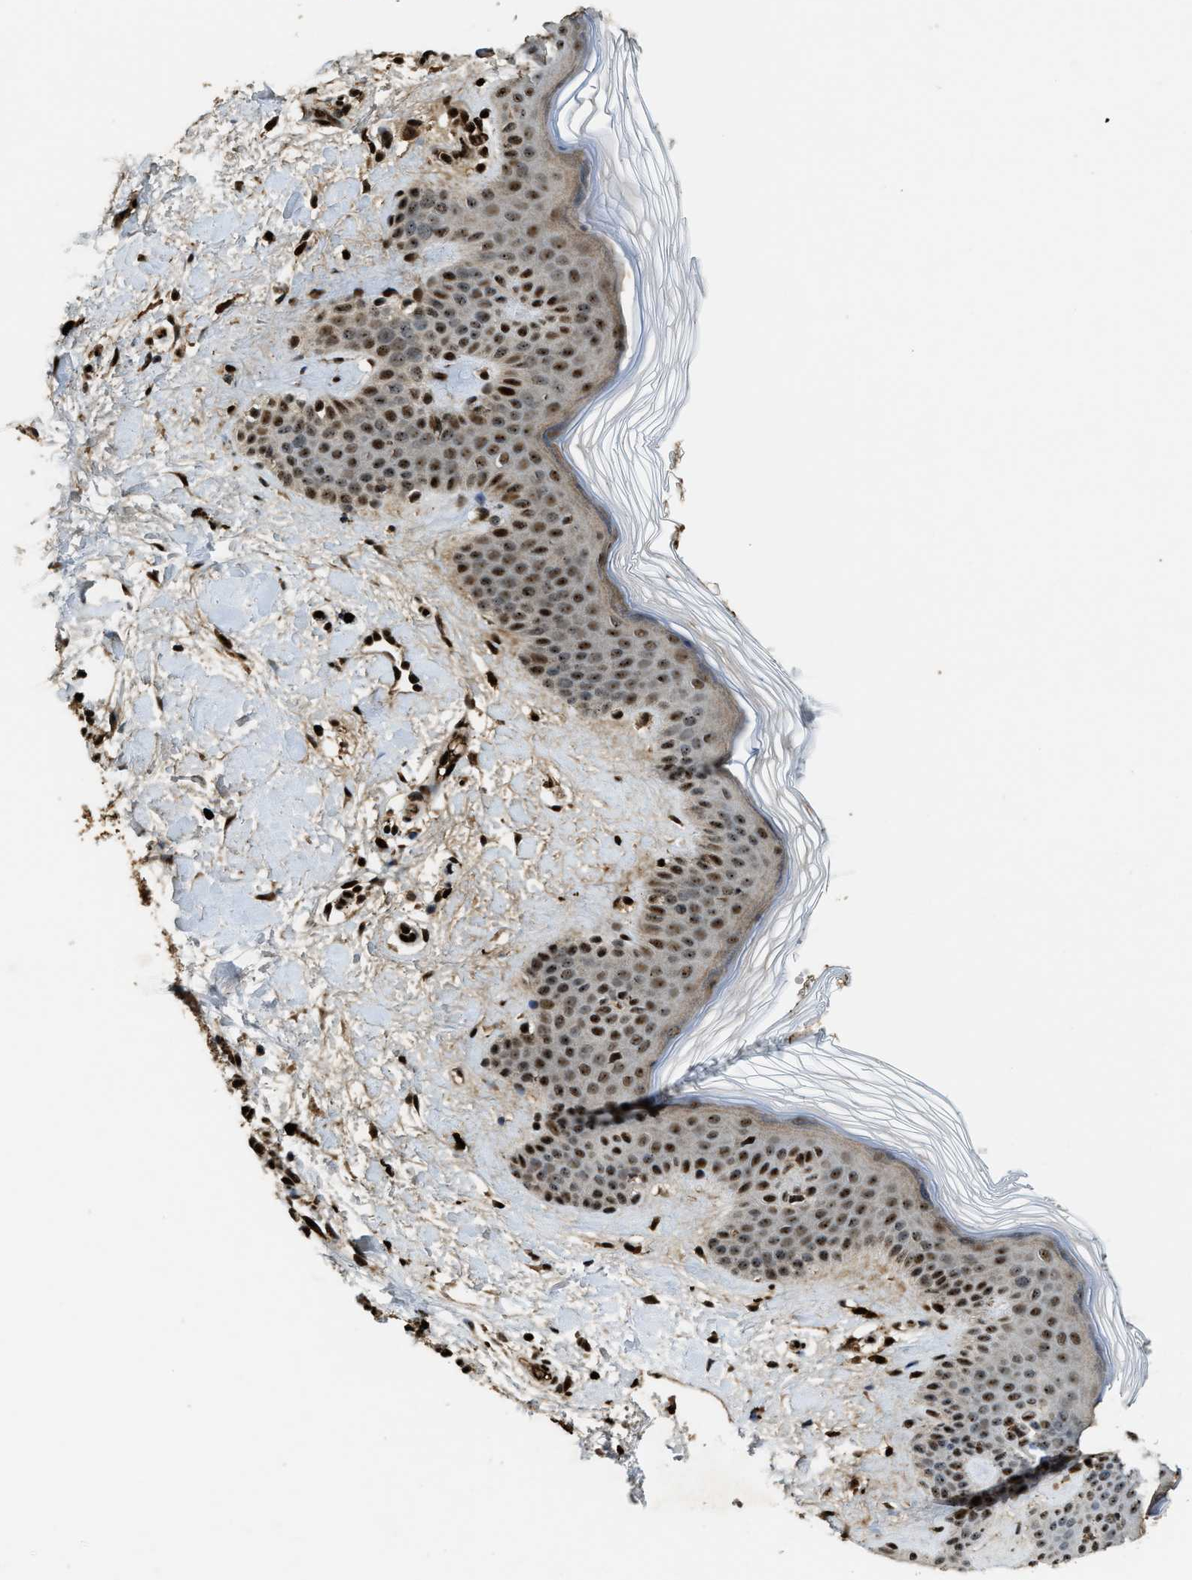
{"staining": {"intensity": "strong", "quantity": ">75%", "location": "cytoplasmic/membranous,nuclear"}, "tissue": "skin", "cell_type": "Fibroblasts", "image_type": "normal", "snomed": [{"axis": "morphology", "description": "Normal tissue, NOS"}, {"axis": "morphology", "description": "Malignant melanoma, Metastatic site"}, {"axis": "topography", "description": "Skin"}], "caption": "Immunohistochemical staining of normal skin reveals high levels of strong cytoplasmic/membranous,nuclear positivity in about >75% of fibroblasts.", "gene": "ZNF687", "patient": {"sex": "male", "age": 41}}